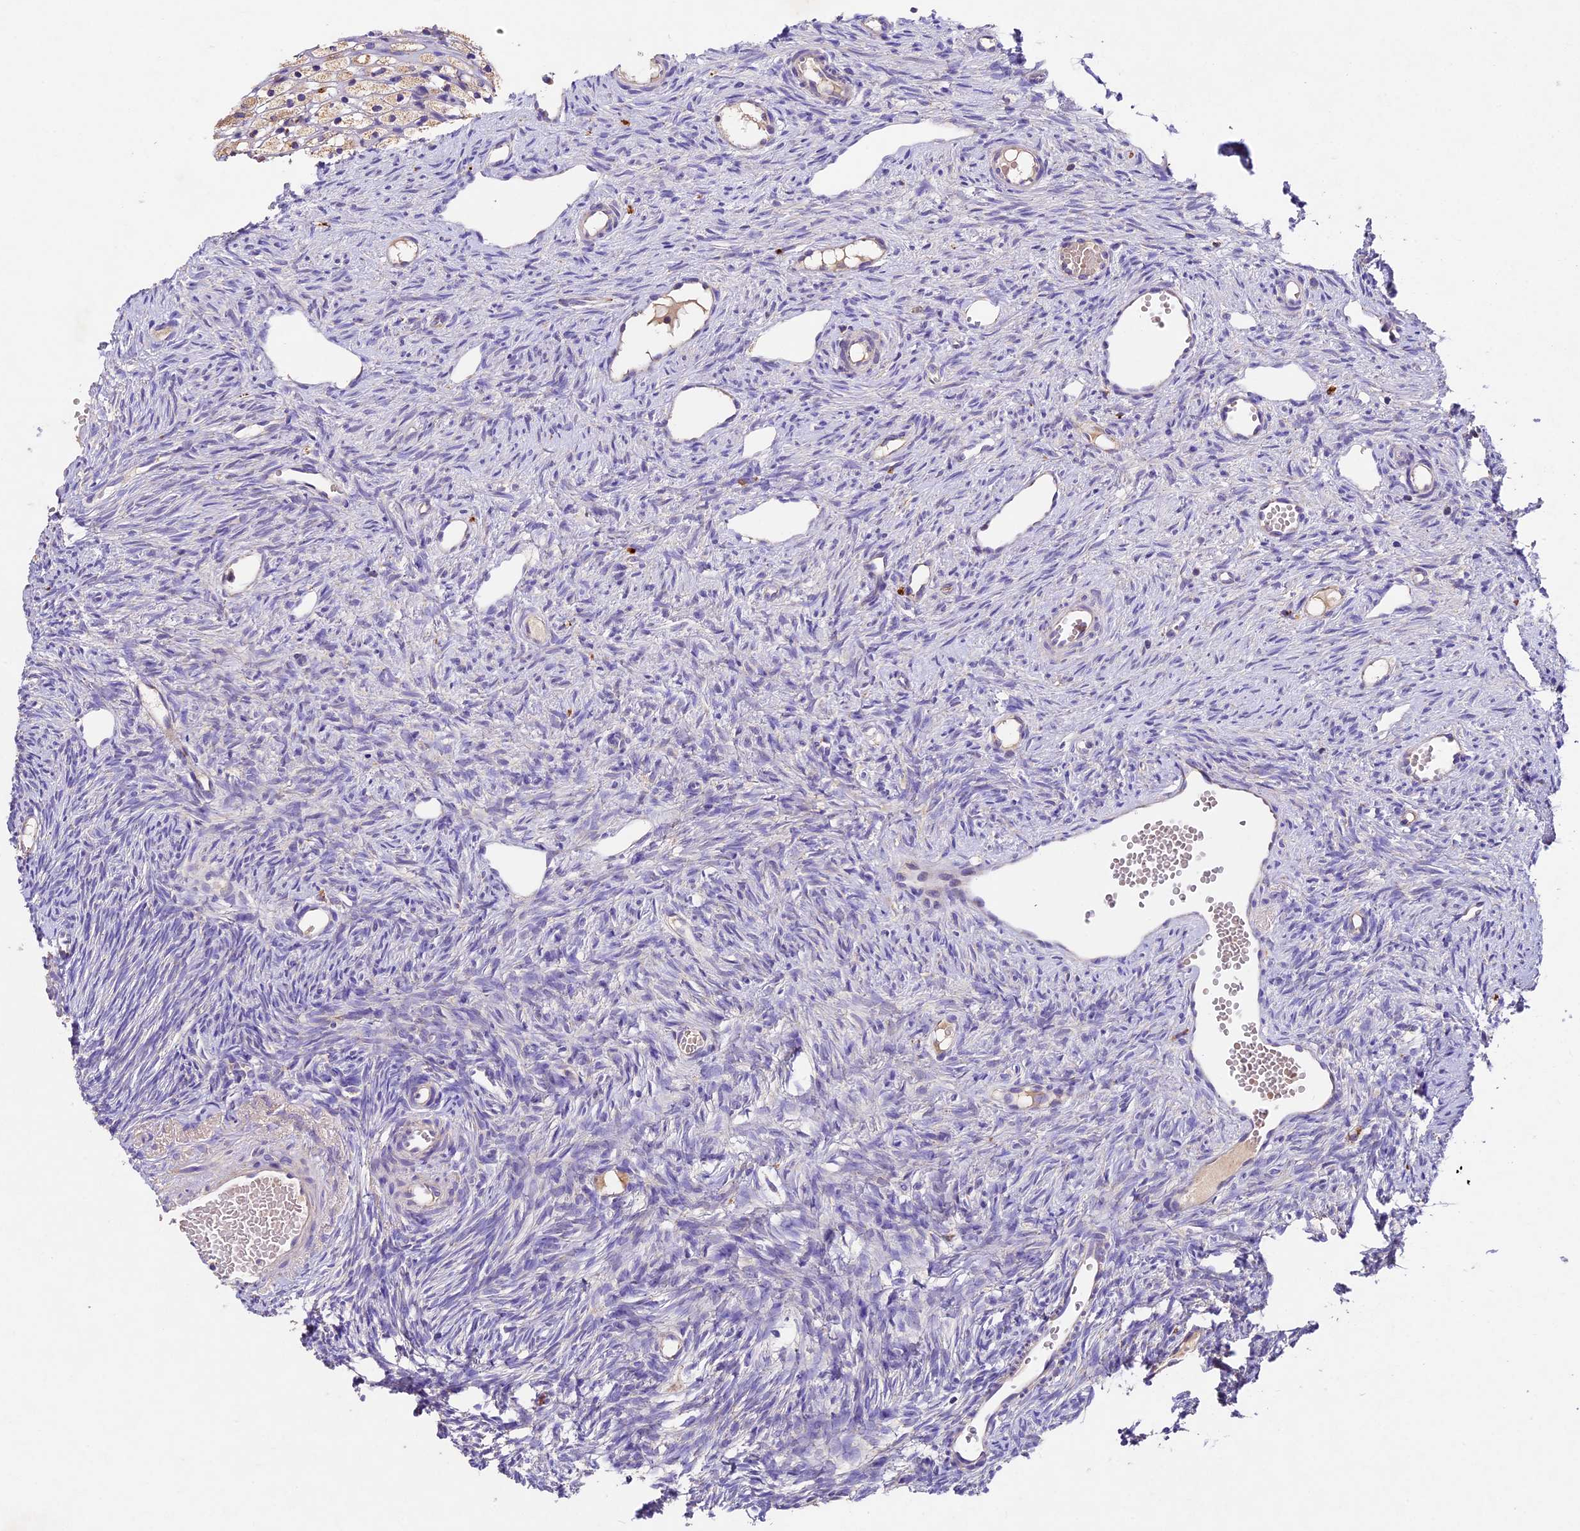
{"staining": {"intensity": "negative", "quantity": "none", "location": "none"}, "tissue": "ovary", "cell_type": "Ovarian stroma cells", "image_type": "normal", "snomed": [{"axis": "morphology", "description": "Normal tissue, NOS"}, {"axis": "topography", "description": "Ovary"}], "caption": "Ovarian stroma cells show no significant protein positivity in unremarkable ovary. The staining was performed using DAB to visualize the protein expression in brown, while the nuclei were stained in blue with hematoxylin (Magnification: 20x).", "gene": "PMPCB", "patient": {"sex": "female", "age": 51}}